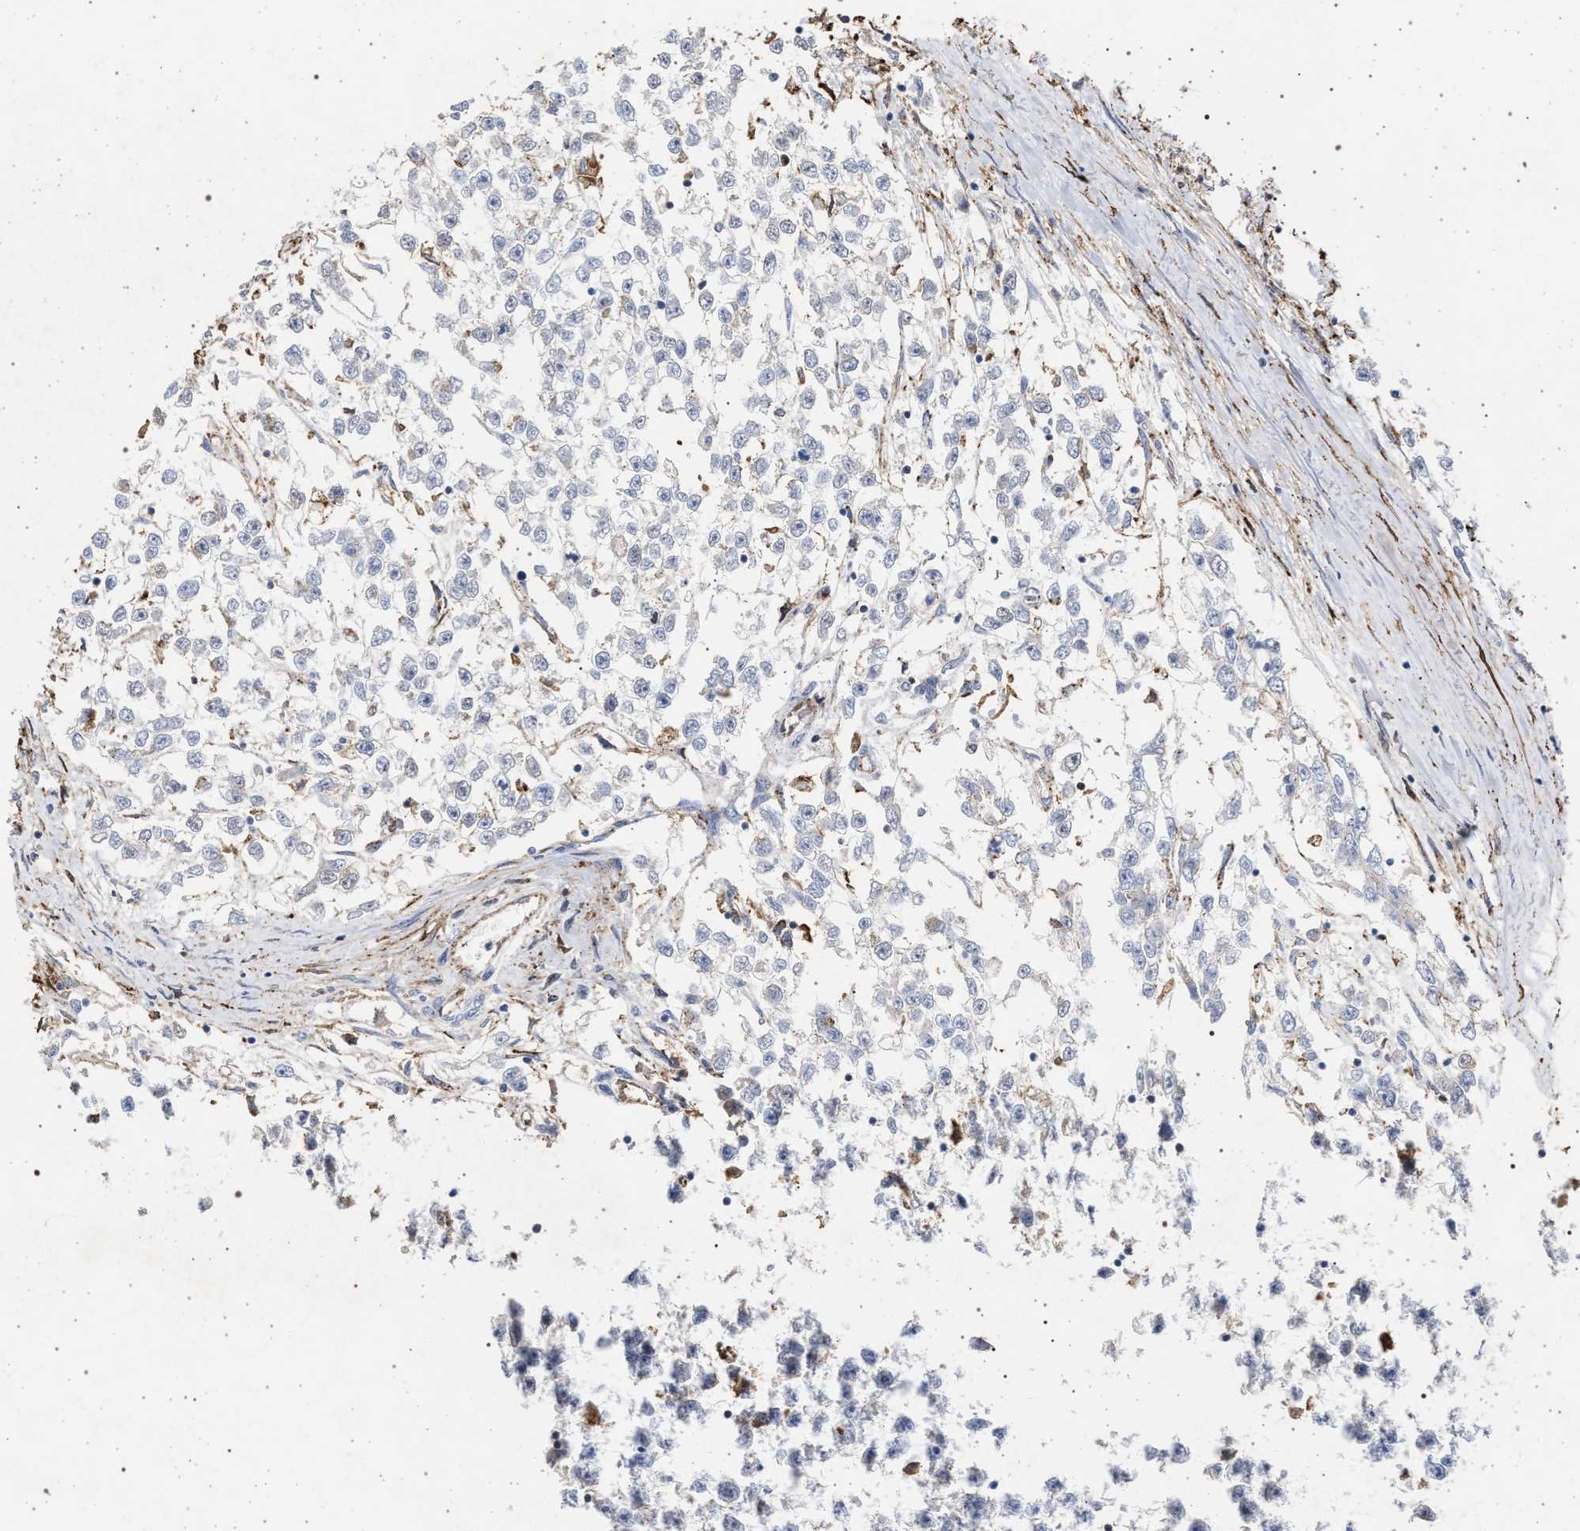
{"staining": {"intensity": "negative", "quantity": "none", "location": "none"}, "tissue": "testis cancer", "cell_type": "Tumor cells", "image_type": "cancer", "snomed": [{"axis": "morphology", "description": "Seminoma, NOS"}, {"axis": "morphology", "description": "Carcinoma, Embryonal, NOS"}, {"axis": "topography", "description": "Testis"}], "caption": "Immunohistochemistry of human testis cancer shows no positivity in tumor cells.", "gene": "PLG", "patient": {"sex": "male", "age": 51}}